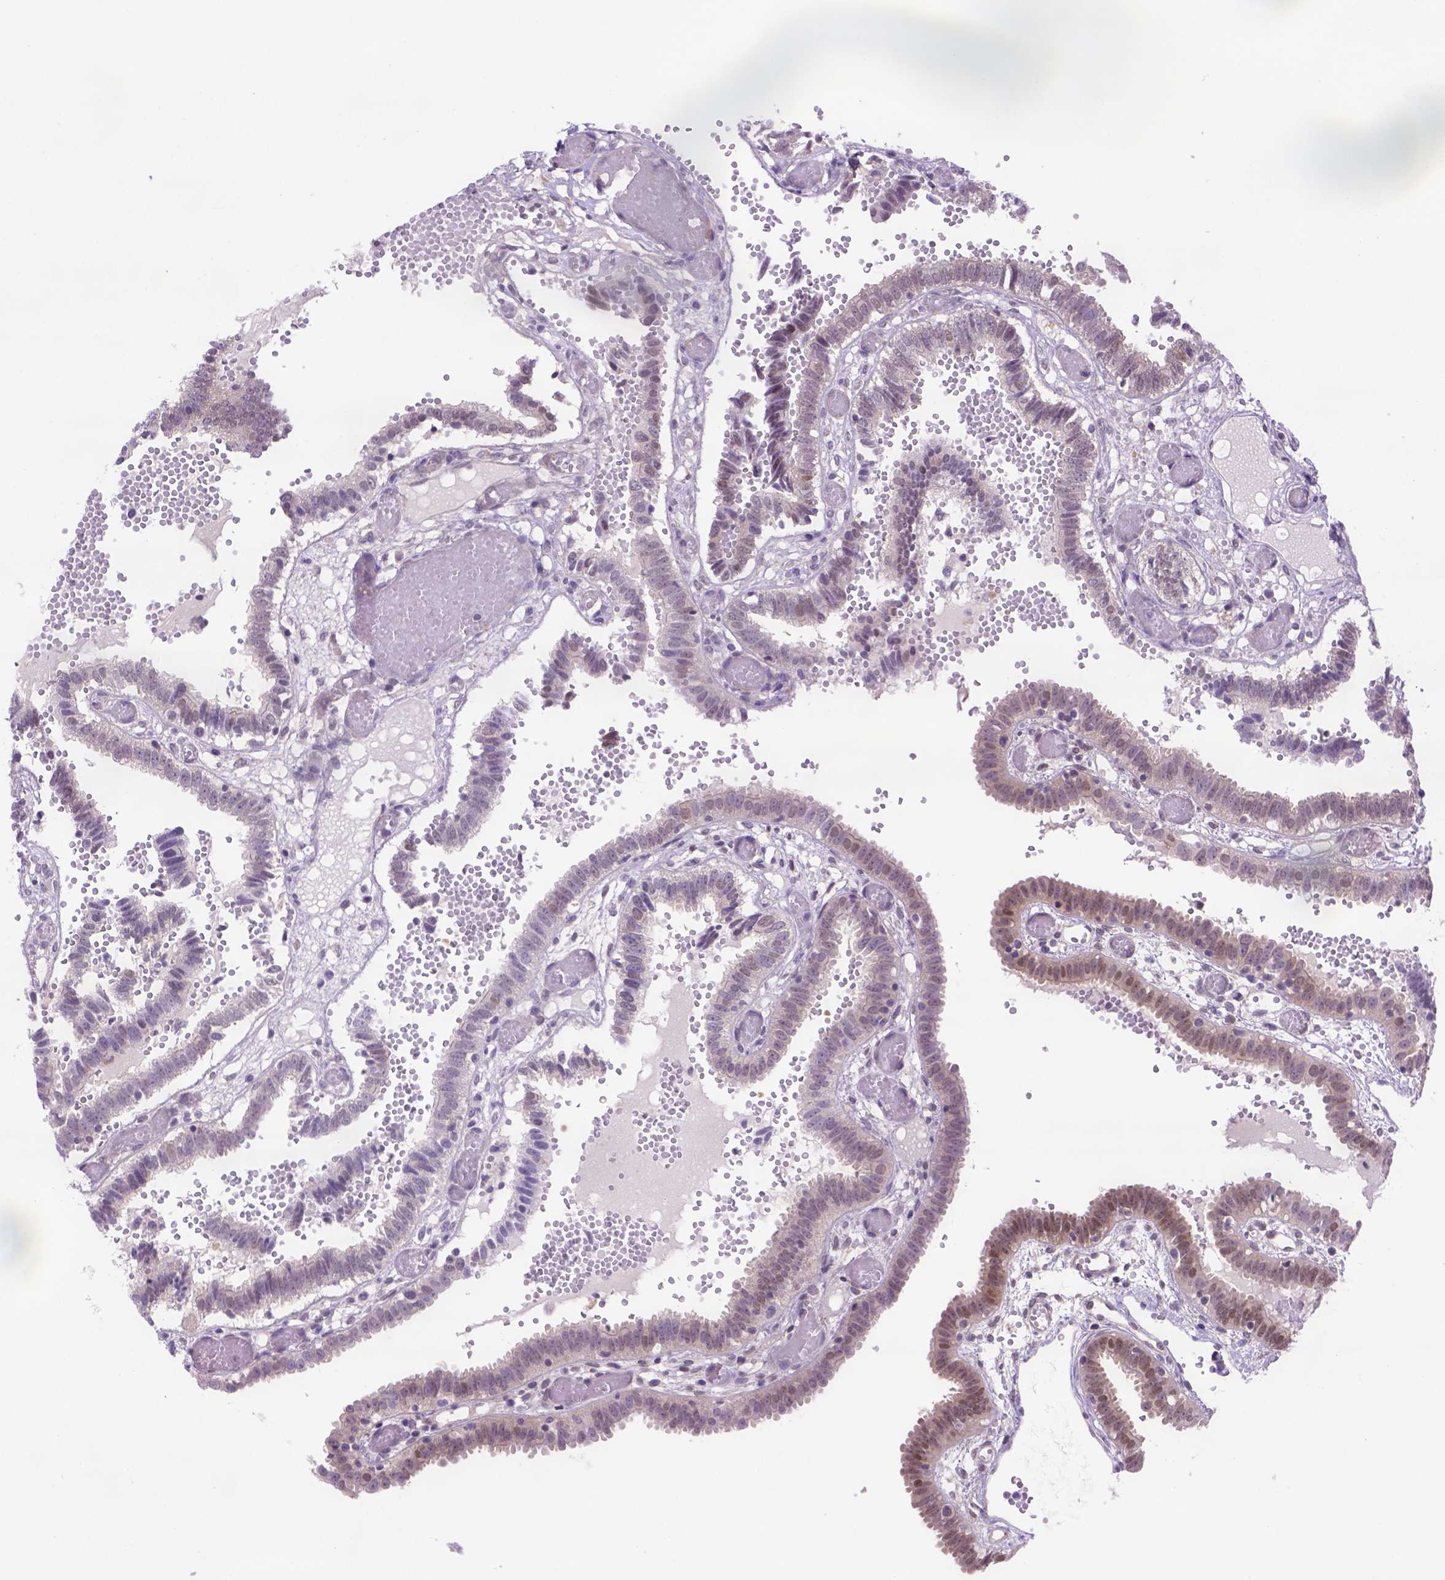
{"staining": {"intensity": "moderate", "quantity": "<25%", "location": "nuclear"}, "tissue": "fallopian tube", "cell_type": "Glandular cells", "image_type": "normal", "snomed": [{"axis": "morphology", "description": "Normal tissue, NOS"}, {"axis": "topography", "description": "Fallopian tube"}], "caption": "Approximately <25% of glandular cells in benign human fallopian tube reveal moderate nuclear protein expression as visualized by brown immunohistochemical staining.", "gene": "MGMT", "patient": {"sex": "female", "age": 37}}